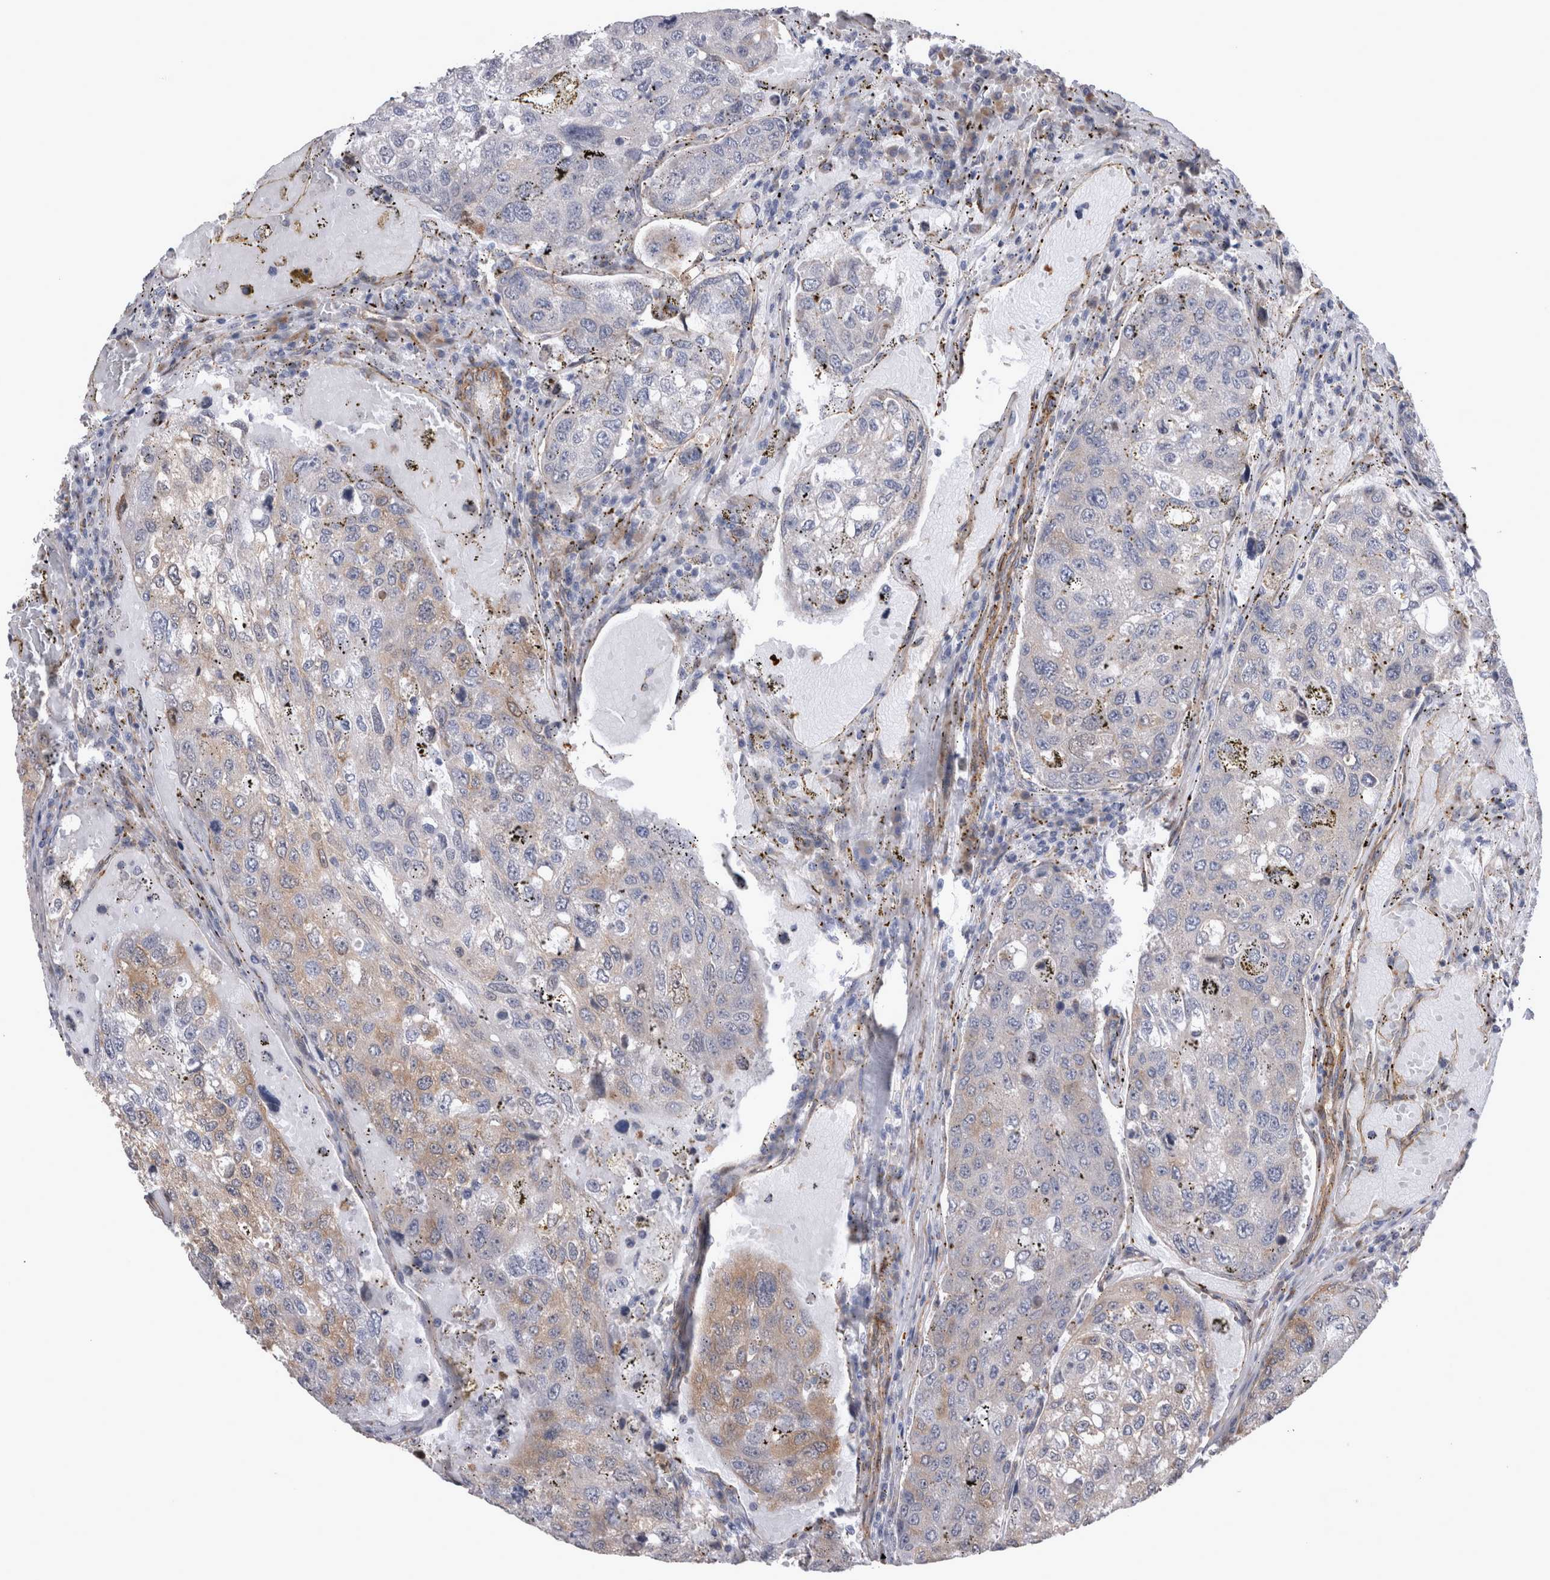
{"staining": {"intensity": "weak", "quantity": "25%-75%", "location": "cytoplasmic/membranous"}, "tissue": "urothelial cancer", "cell_type": "Tumor cells", "image_type": "cancer", "snomed": [{"axis": "morphology", "description": "Urothelial carcinoma, High grade"}, {"axis": "topography", "description": "Lymph node"}, {"axis": "topography", "description": "Urinary bladder"}], "caption": "High-power microscopy captured an IHC image of high-grade urothelial carcinoma, revealing weak cytoplasmic/membranous expression in approximately 25%-75% of tumor cells.", "gene": "DDX6", "patient": {"sex": "male", "age": 51}}